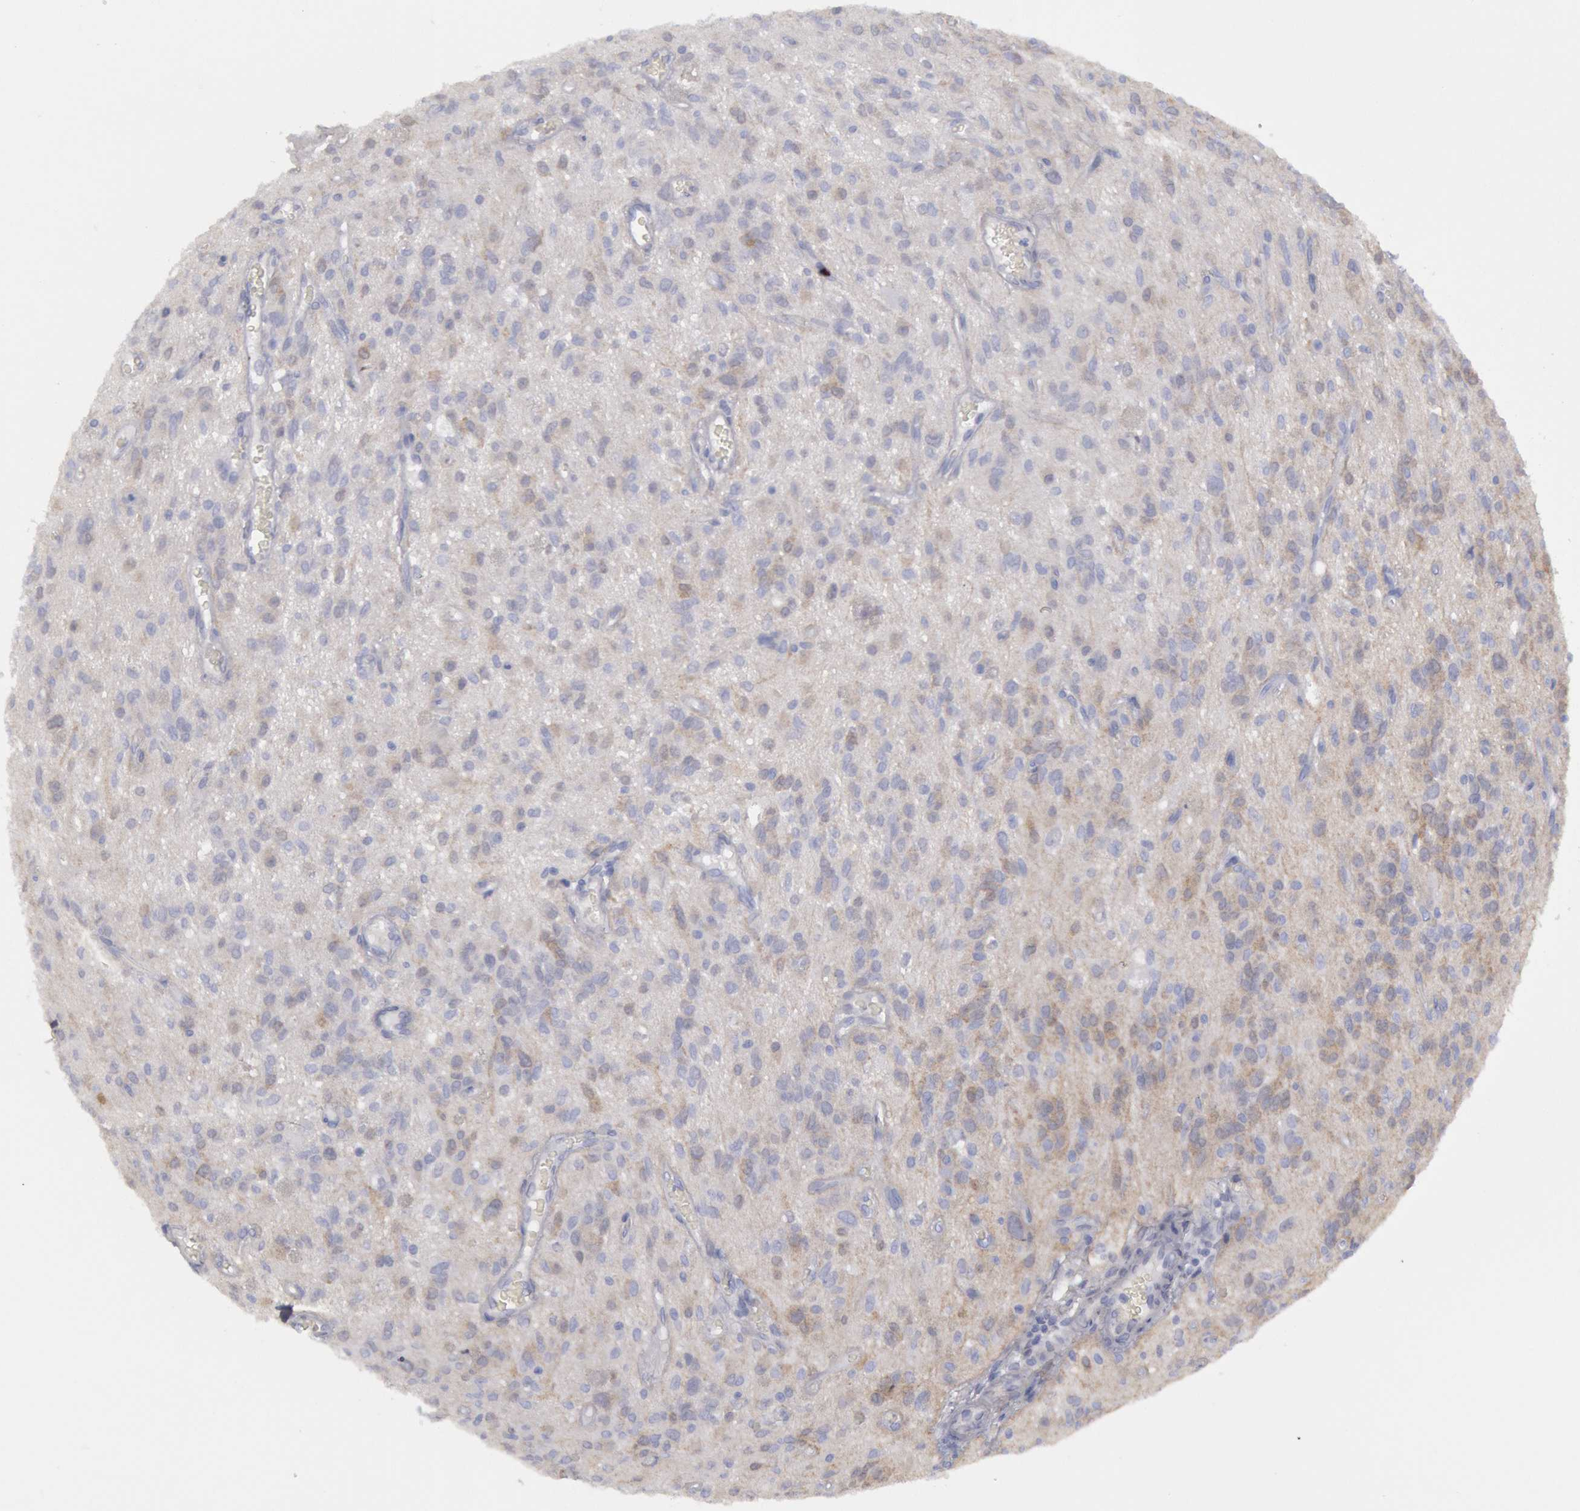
{"staining": {"intensity": "weak", "quantity": "25%-75%", "location": "cytoplasmic/membranous"}, "tissue": "glioma", "cell_type": "Tumor cells", "image_type": "cancer", "snomed": [{"axis": "morphology", "description": "Glioma, malignant, Low grade"}, {"axis": "topography", "description": "Brain"}], "caption": "IHC (DAB (3,3'-diaminobenzidine)) staining of glioma reveals weak cytoplasmic/membranous protein expression in approximately 25%-75% of tumor cells. (DAB IHC, brown staining for protein, blue staining for nuclei).", "gene": "FHL1", "patient": {"sex": "female", "age": 15}}